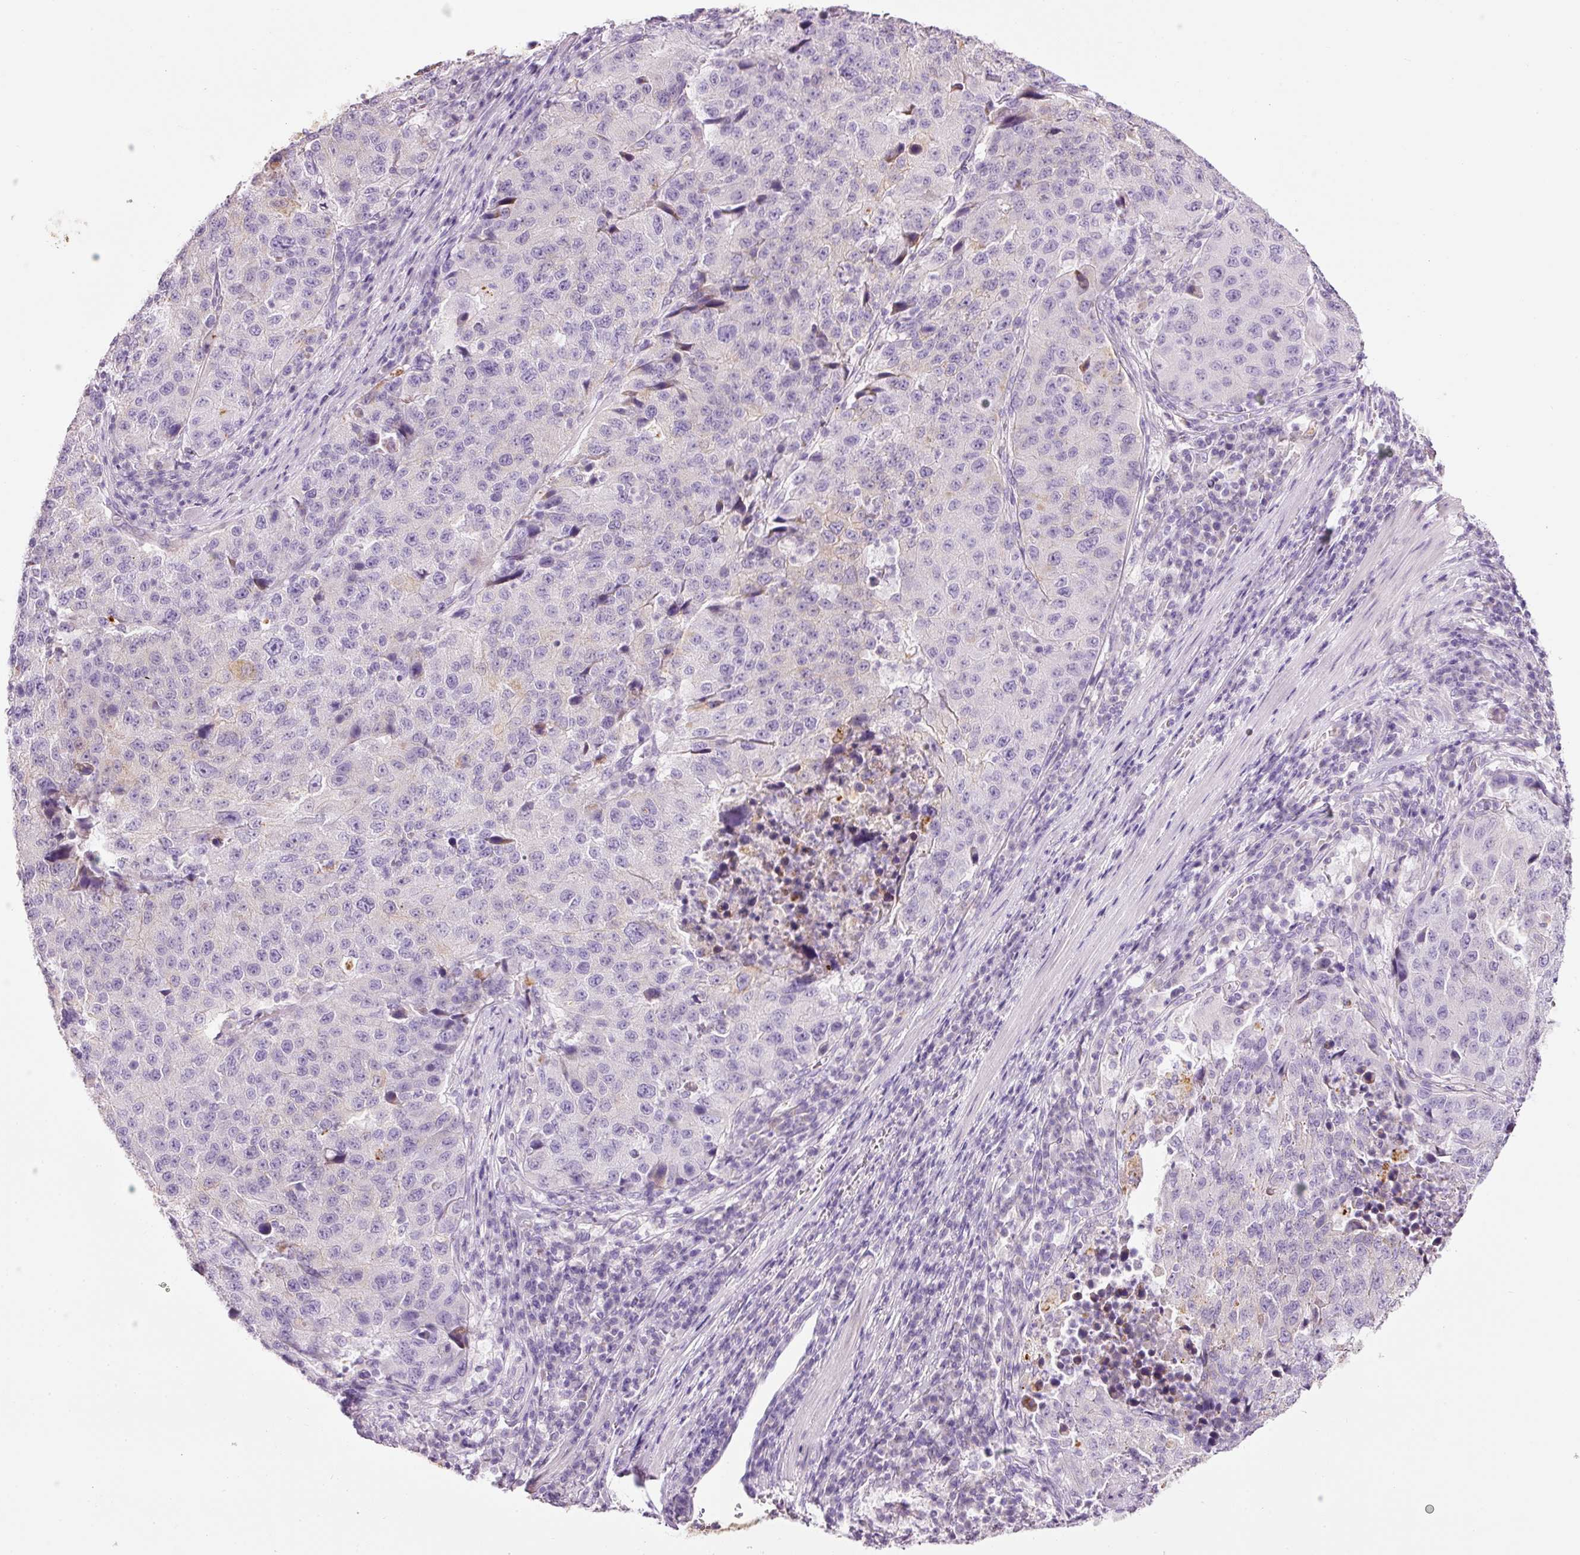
{"staining": {"intensity": "negative", "quantity": "none", "location": "none"}, "tissue": "stomach cancer", "cell_type": "Tumor cells", "image_type": "cancer", "snomed": [{"axis": "morphology", "description": "Adenocarcinoma, NOS"}, {"axis": "topography", "description": "Stomach"}], "caption": "This is an immunohistochemistry micrograph of adenocarcinoma (stomach). There is no expression in tumor cells.", "gene": "CARD16", "patient": {"sex": "male", "age": 71}}